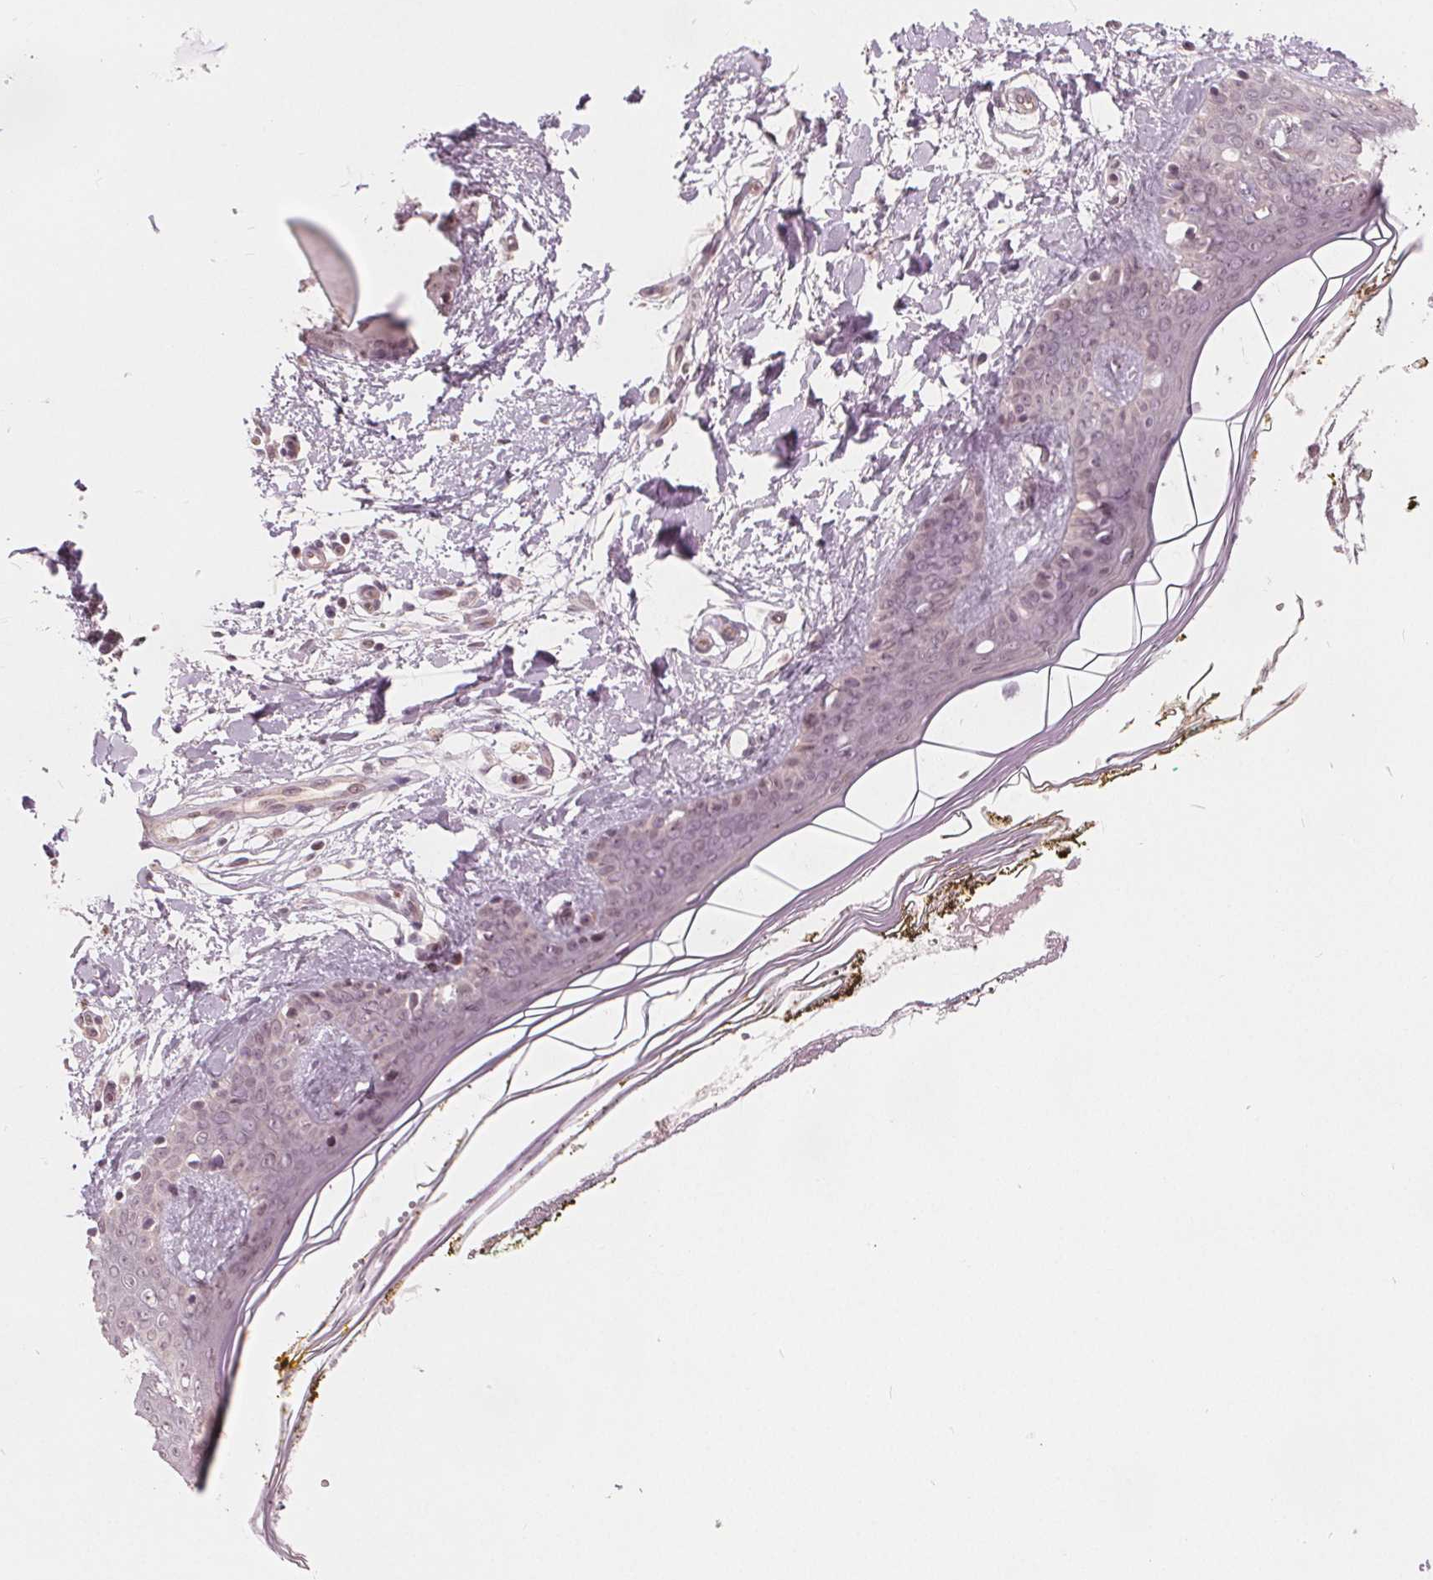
{"staining": {"intensity": "weak", "quantity": "<25%", "location": "nuclear"}, "tissue": "skin", "cell_type": "Fibroblasts", "image_type": "normal", "snomed": [{"axis": "morphology", "description": "Normal tissue, NOS"}, {"axis": "topography", "description": "Skin"}], "caption": "Skin was stained to show a protein in brown. There is no significant staining in fibroblasts. (DAB immunohistochemistry with hematoxylin counter stain).", "gene": "NUP210L", "patient": {"sex": "female", "age": 34}}